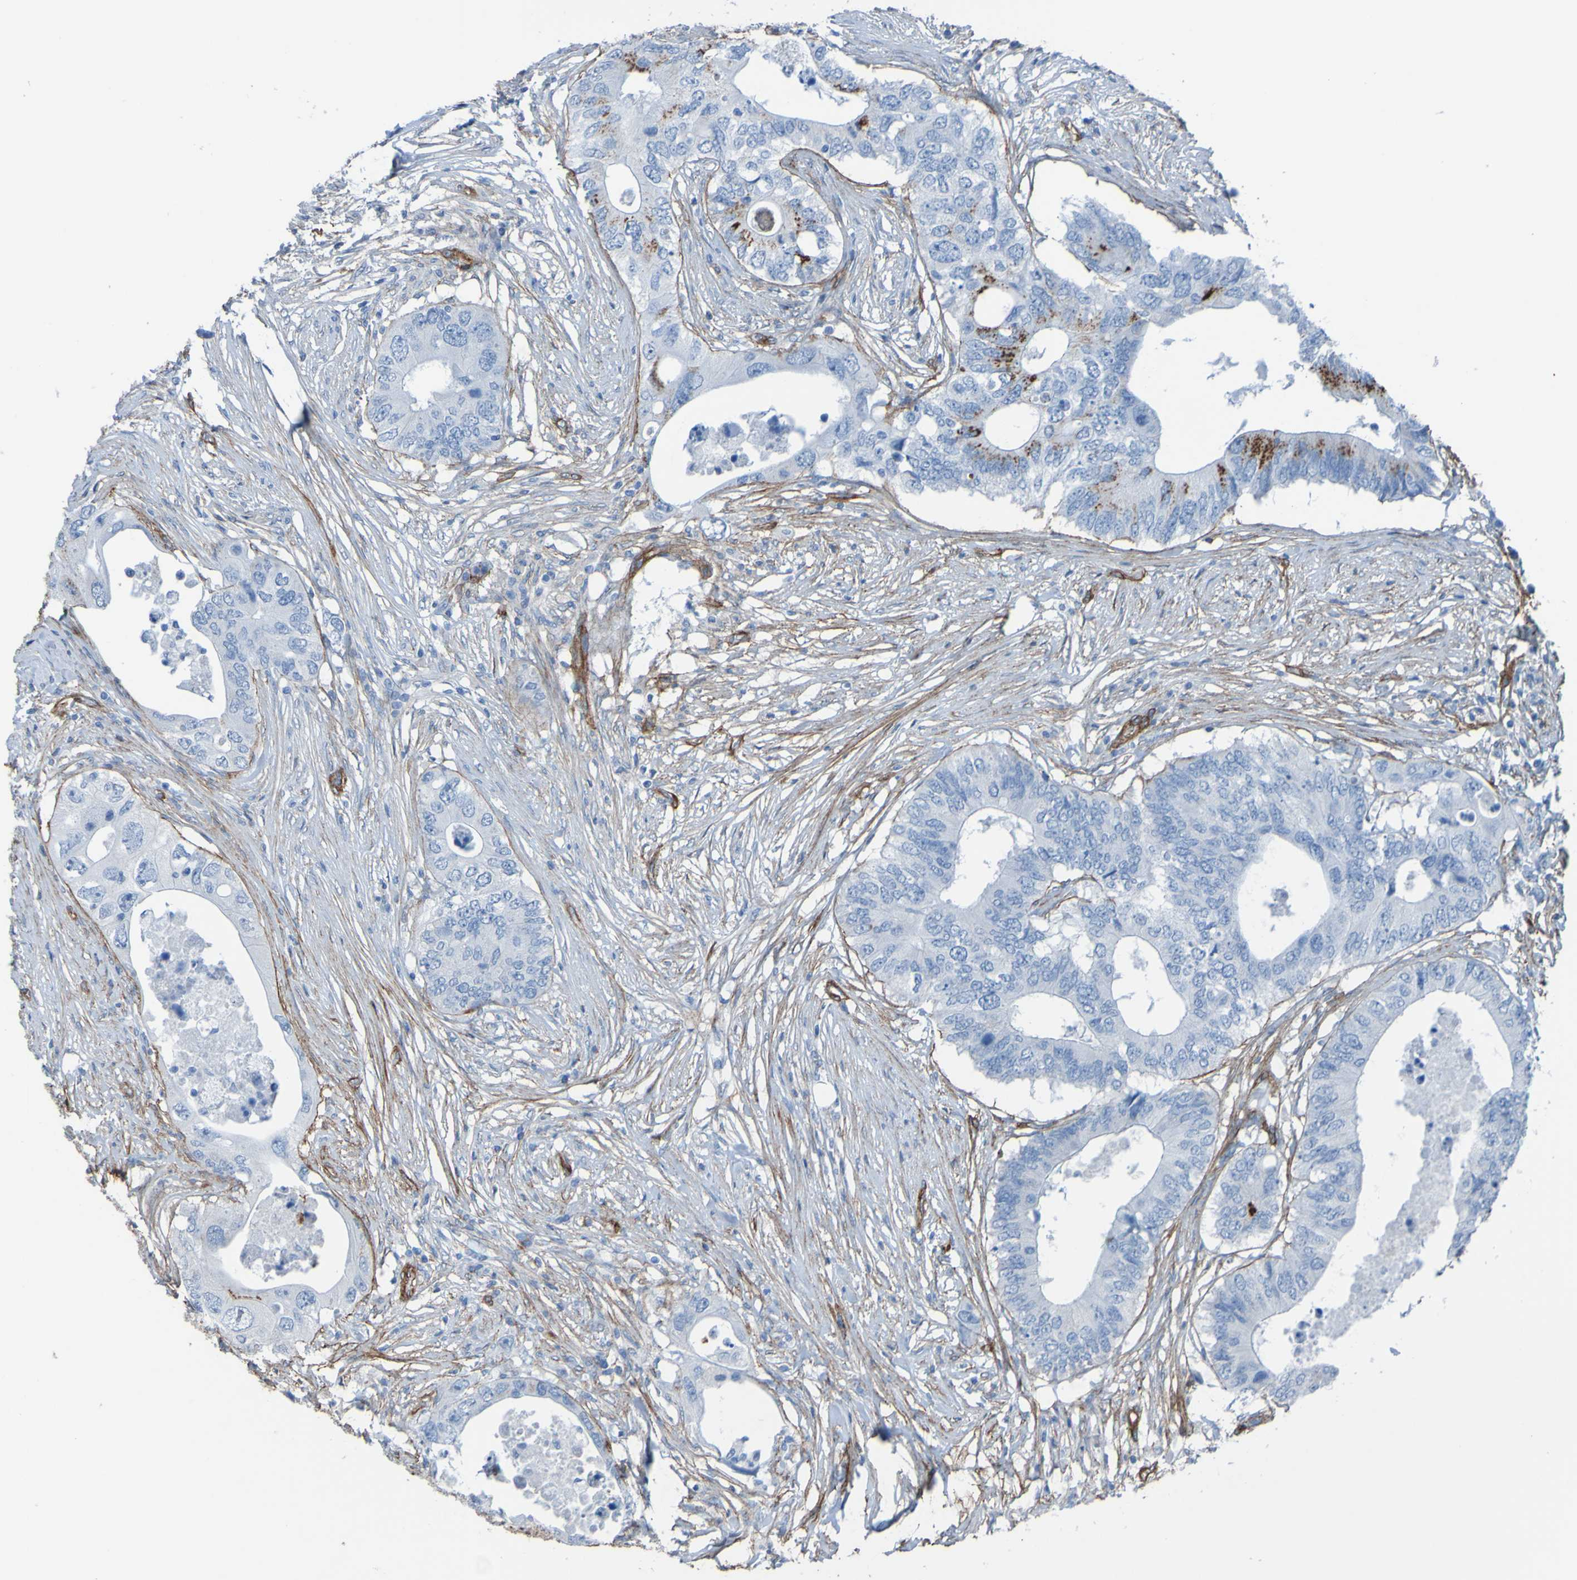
{"staining": {"intensity": "negative", "quantity": "none", "location": "none"}, "tissue": "colorectal cancer", "cell_type": "Tumor cells", "image_type": "cancer", "snomed": [{"axis": "morphology", "description": "Adenocarcinoma, NOS"}, {"axis": "topography", "description": "Colon"}], "caption": "Photomicrograph shows no protein staining in tumor cells of colorectal adenocarcinoma tissue. (DAB (3,3'-diaminobenzidine) IHC visualized using brightfield microscopy, high magnification).", "gene": "COL4A2", "patient": {"sex": "male", "age": 71}}